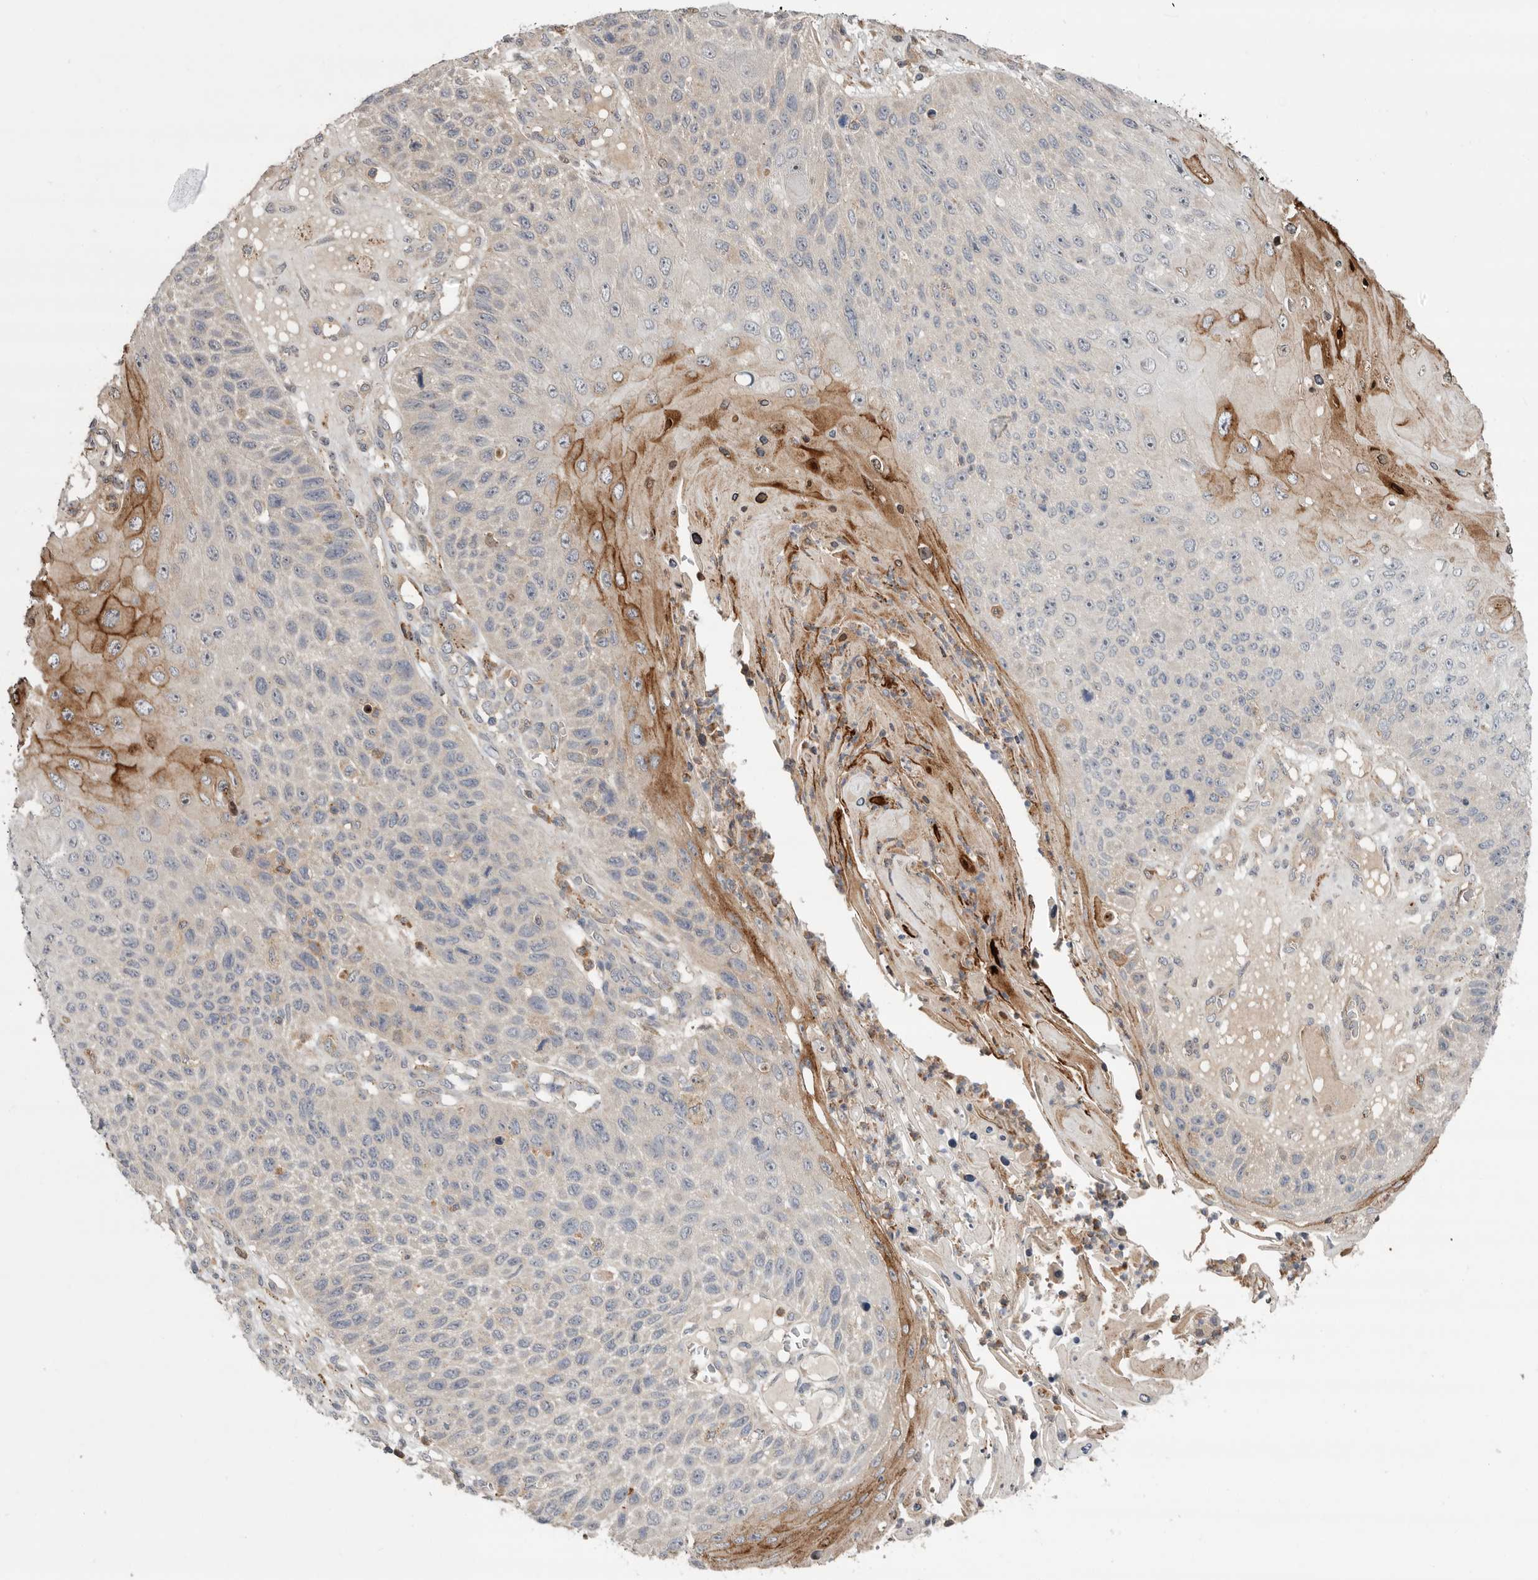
{"staining": {"intensity": "moderate", "quantity": "<25%", "location": "cytoplasmic/membranous"}, "tissue": "skin cancer", "cell_type": "Tumor cells", "image_type": "cancer", "snomed": [{"axis": "morphology", "description": "Squamous cell carcinoma, NOS"}, {"axis": "topography", "description": "Skin"}], "caption": "DAB immunohistochemical staining of human squamous cell carcinoma (skin) displays moderate cytoplasmic/membranous protein expression in about <25% of tumor cells.", "gene": "KLK5", "patient": {"sex": "female", "age": 88}}